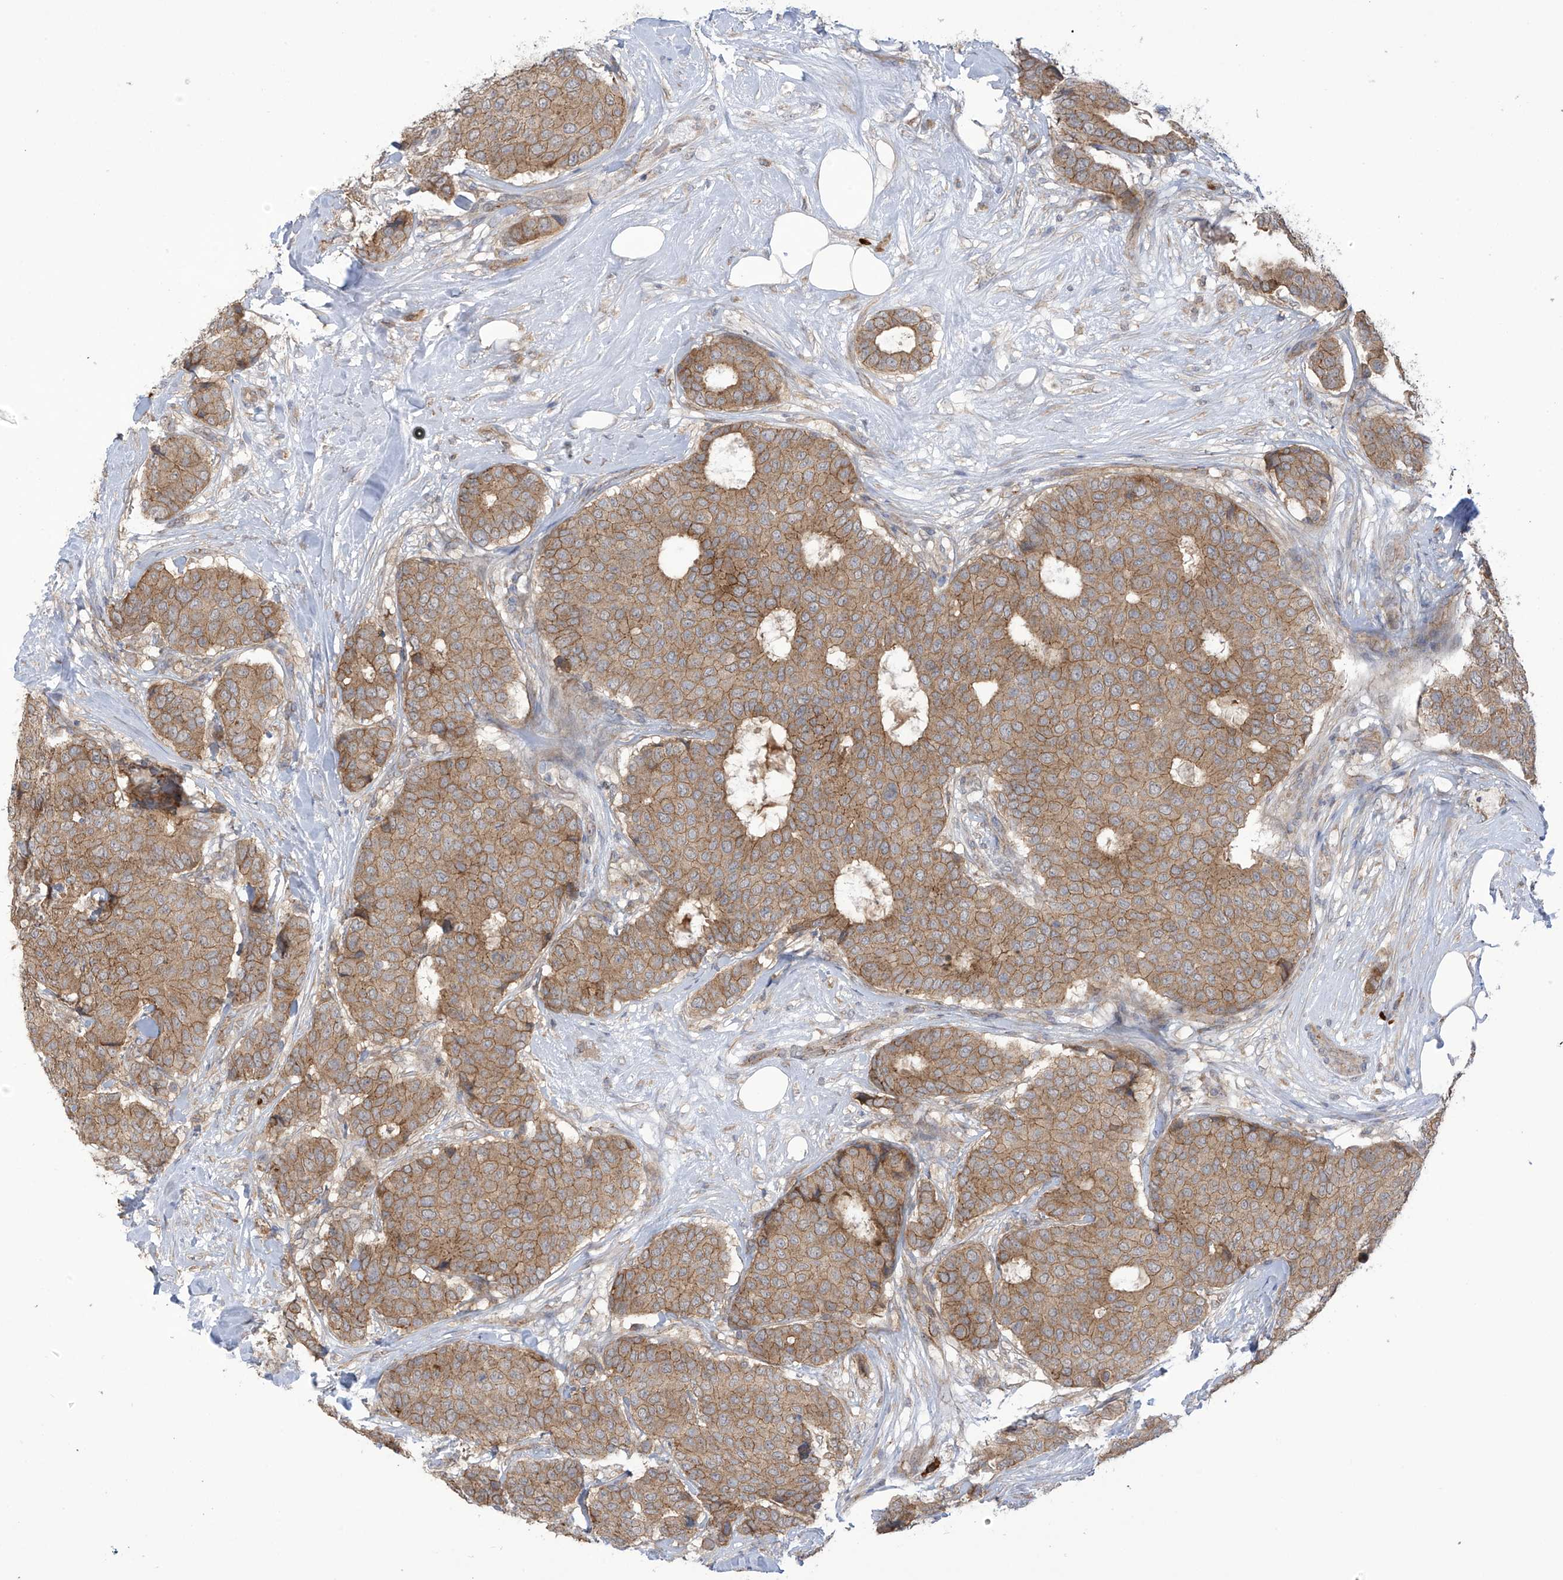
{"staining": {"intensity": "moderate", "quantity": "25%-75%", "location": "cytoplasmic/membranous"}, "tissue": "breast cancer", "cell_type": "Tumor cells", "image_type": "cancer", "snomed": [{"axis": "morphology", "description": "Duct carcinoma"}, {"axis": "topography", "description": "Breast"}], "caption": "Breast infiltrating ductal carcinoma stained with a brown dye reveals moderate cytoplasmic/membranous positive staining in about 25%-75% of tumor cells.", "gene": "KIAA1522", "patient": {"sex": "female", "age": 75}}